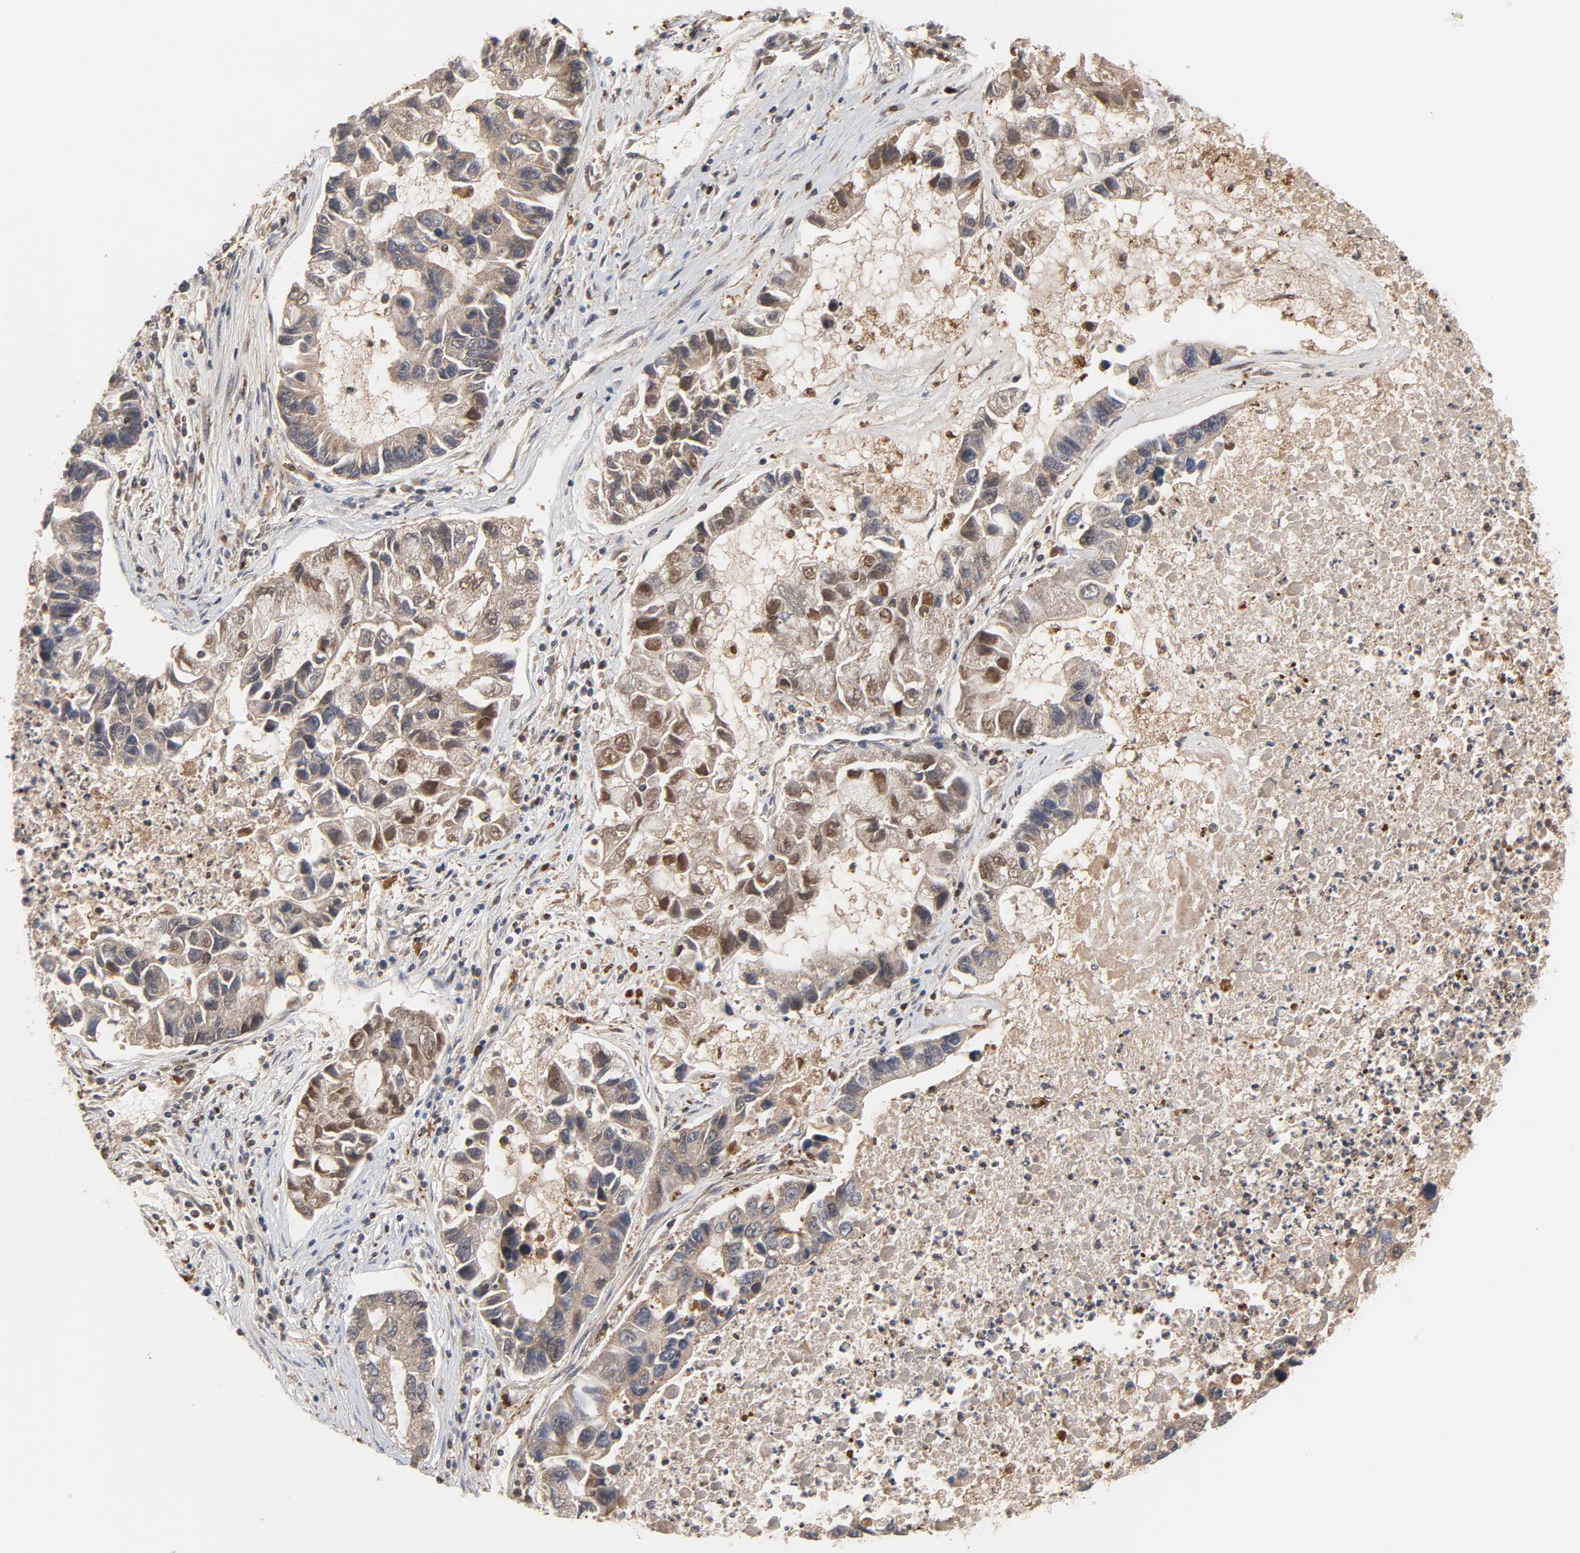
{"staining": {"intensity": "moderate", "quantity": ">75%", "location": "cytoplasmic/membranous"}, "tissue": "lung cancer", "cell_type": "Tumor cells", "image_type": "cancer", "snomed": [{"axis": "morphology", "description": "Adenocarcinoma, NOS"}, {"axis": "topography", "description": "Lung"}], "caption": "A histopathology image of human lung cancer stained for a protein exhibits moderate cytoplasmic/membranous brown staining in tumor cells.", "gene": "RAPGEF4", "patient": {"sex": "female", "age": 51}}